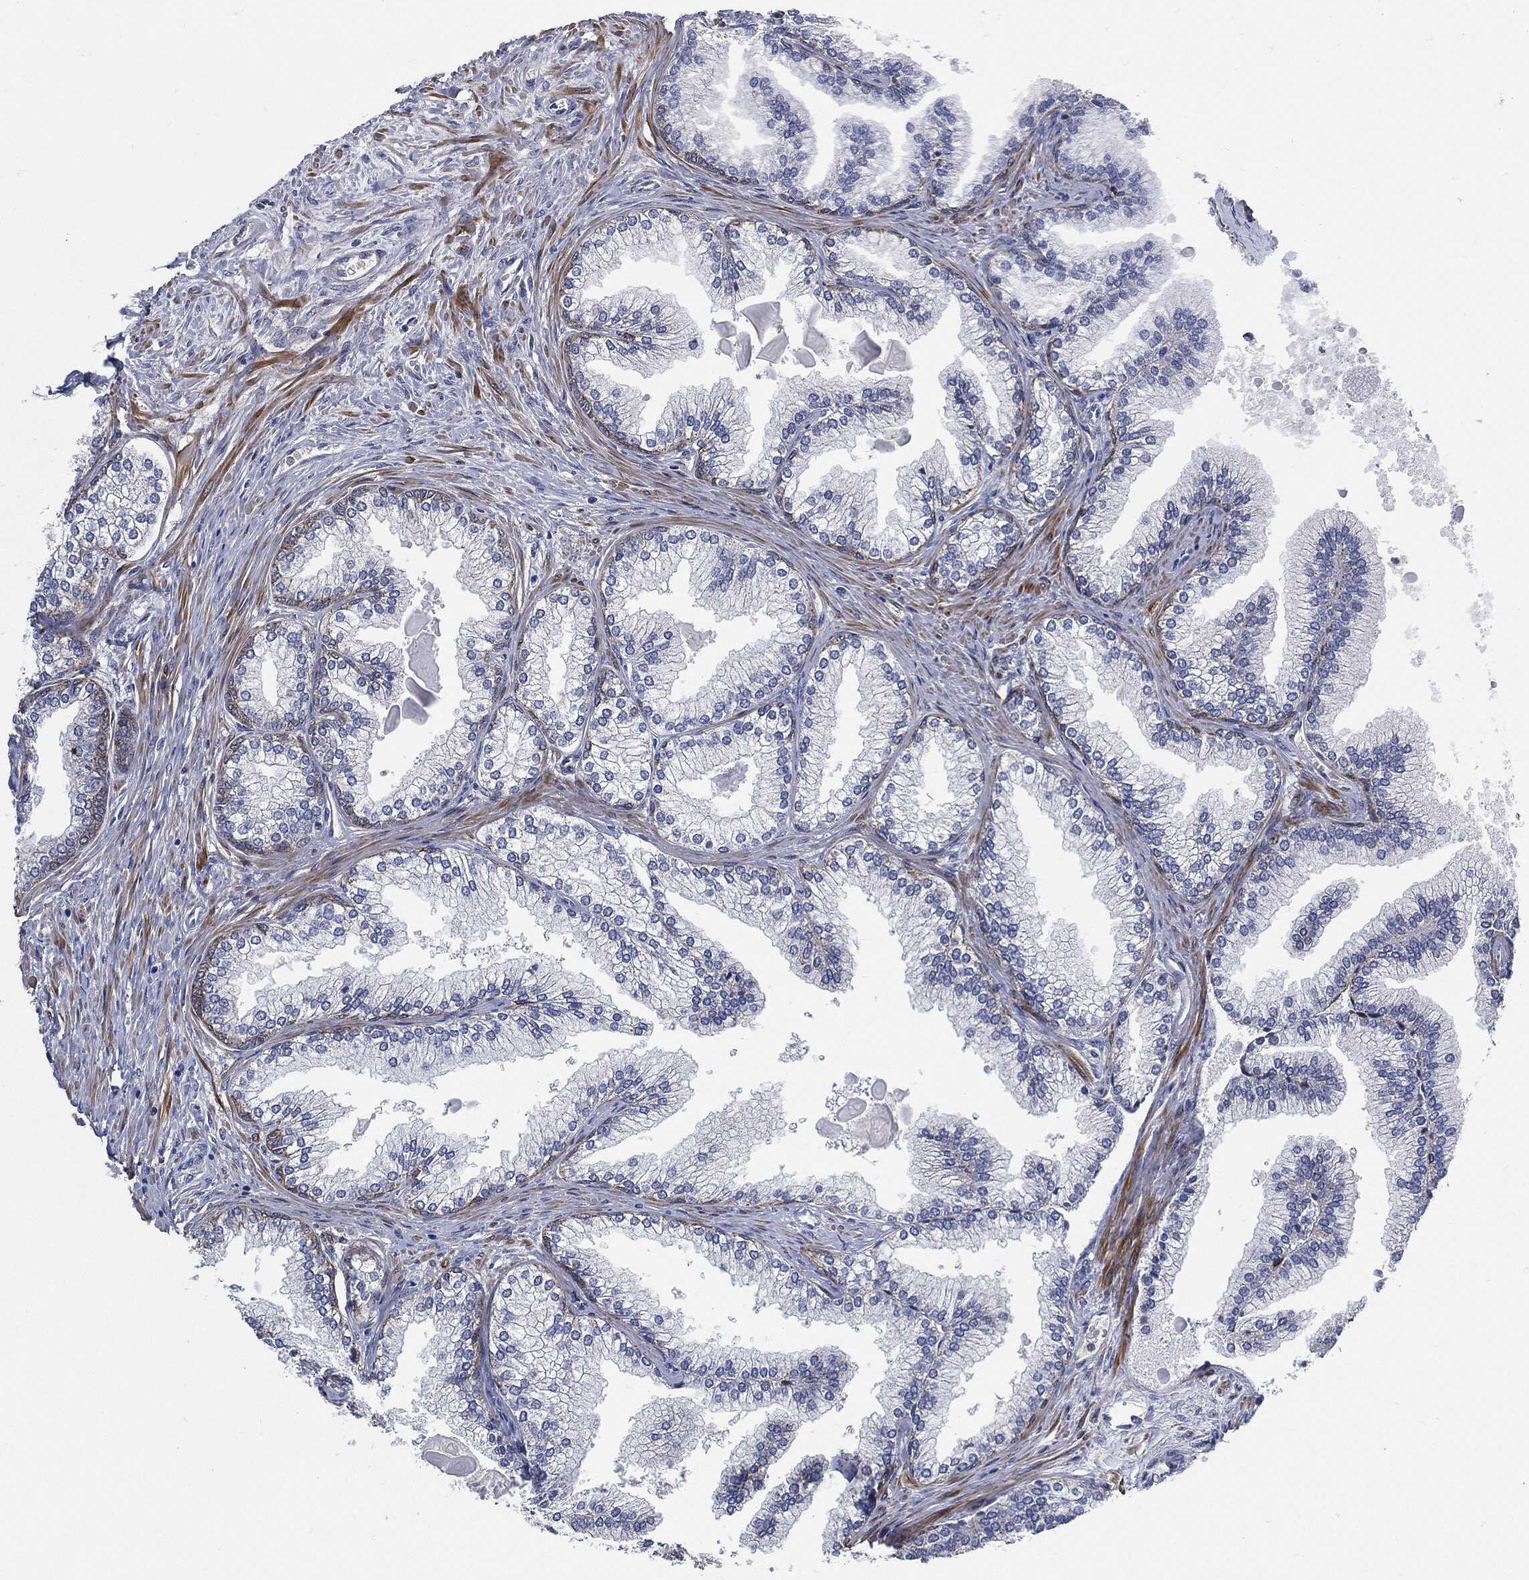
{"staining": {"intensity": "strong", "quantity": "<25%", "location": "cytoplasmic/membranous"}, "tissue": "prostate", "cell_type": "Glandular cells", "image_type": "normal", "snomed": [{"axis": "morphology", "description": "Normal tissue, NOS"}, {"axis": "topography", "description": "Prostate"}], "caption": "Immunohistochemical staining of unremarkable prostate demonstrates <25% levels of strong cytoplasmic/membranous protein expression in about <25% of glandular cells. (brown staining indicates protein expression, while blue staining denotes nuclei).", "gene": "SVIL", "patient": {"sex": "male", "age": 72}}